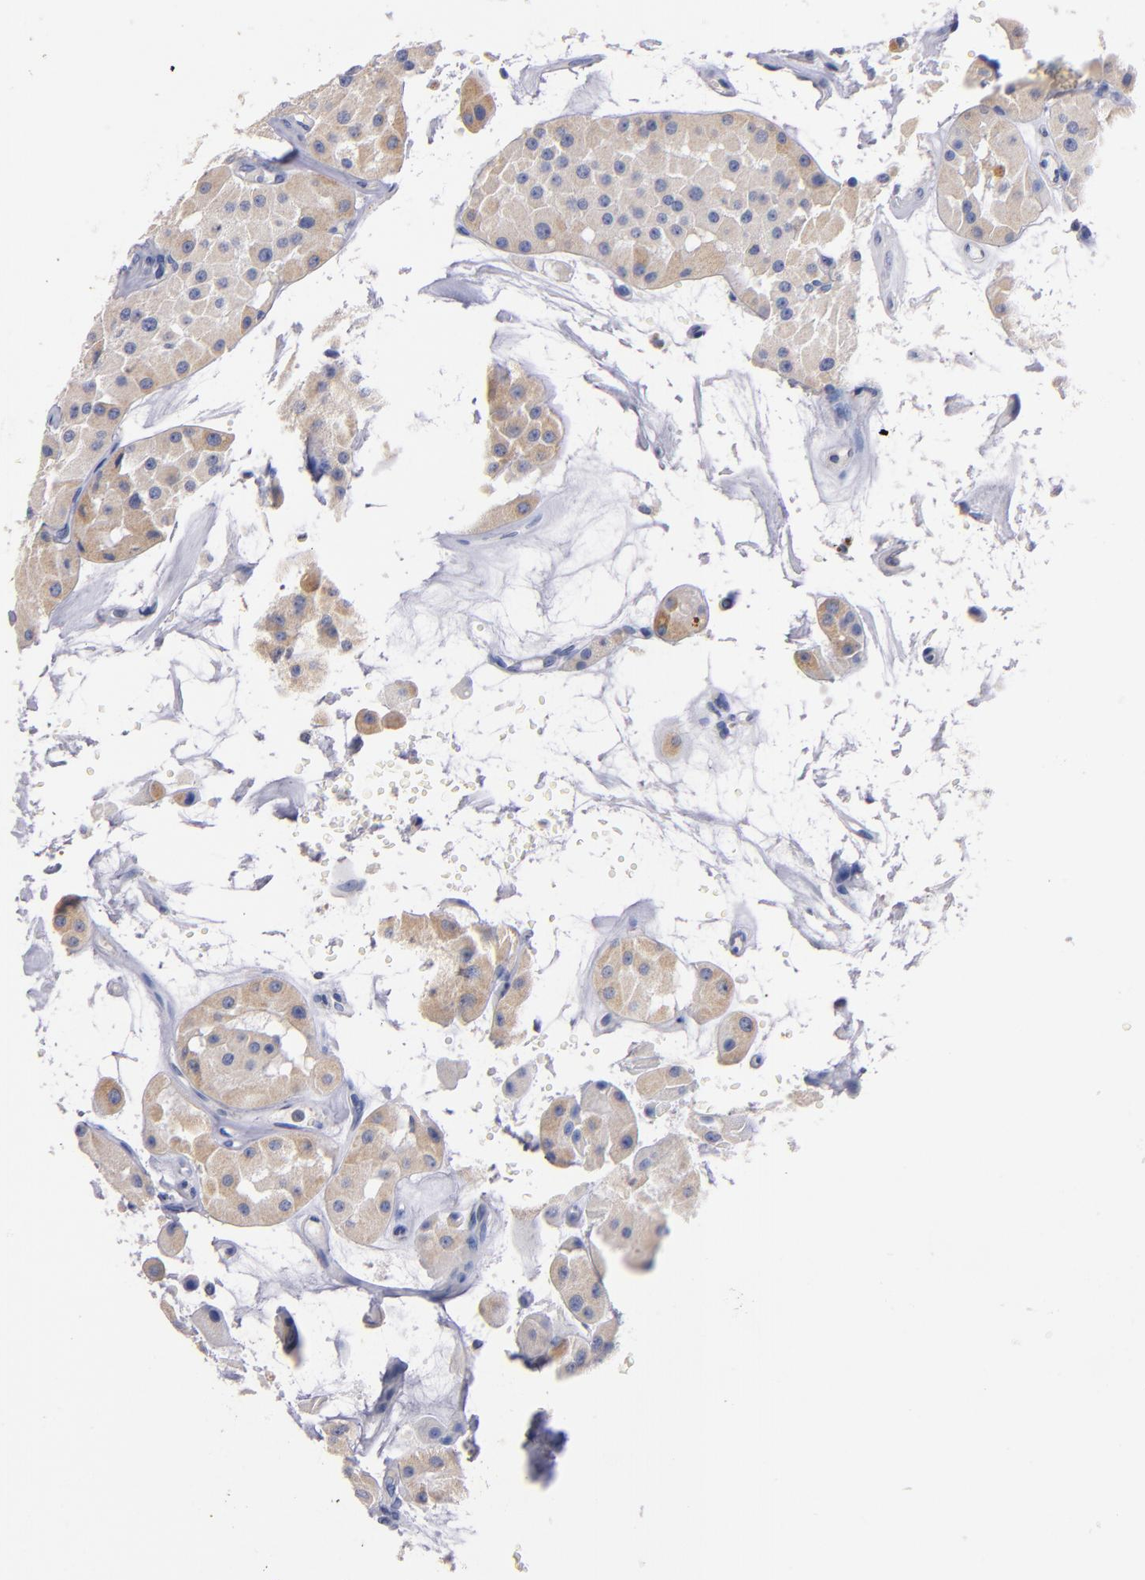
{"staining": {"intensity": "moderate", "quantity": ">75%", "location": "cytoplasmic/membranous"}, "tissue": "renal cancer", "cell_type": "Tumor cells", "image_type": "cancer", "snomed": [{"axis": "morphology", "description": "Adenocarcinoma, uncertain malignant potential"}, {"axis": "topography", "description": "Kidney"}], "caption": "Human renal cancer stained for a protein (brown) demonstrates moderate cytoplasmic/membranous positive expression in about >75% of tumor cells.", "gene": "CNTNAP2", "patient": {"sex": "male", "age": 63}}